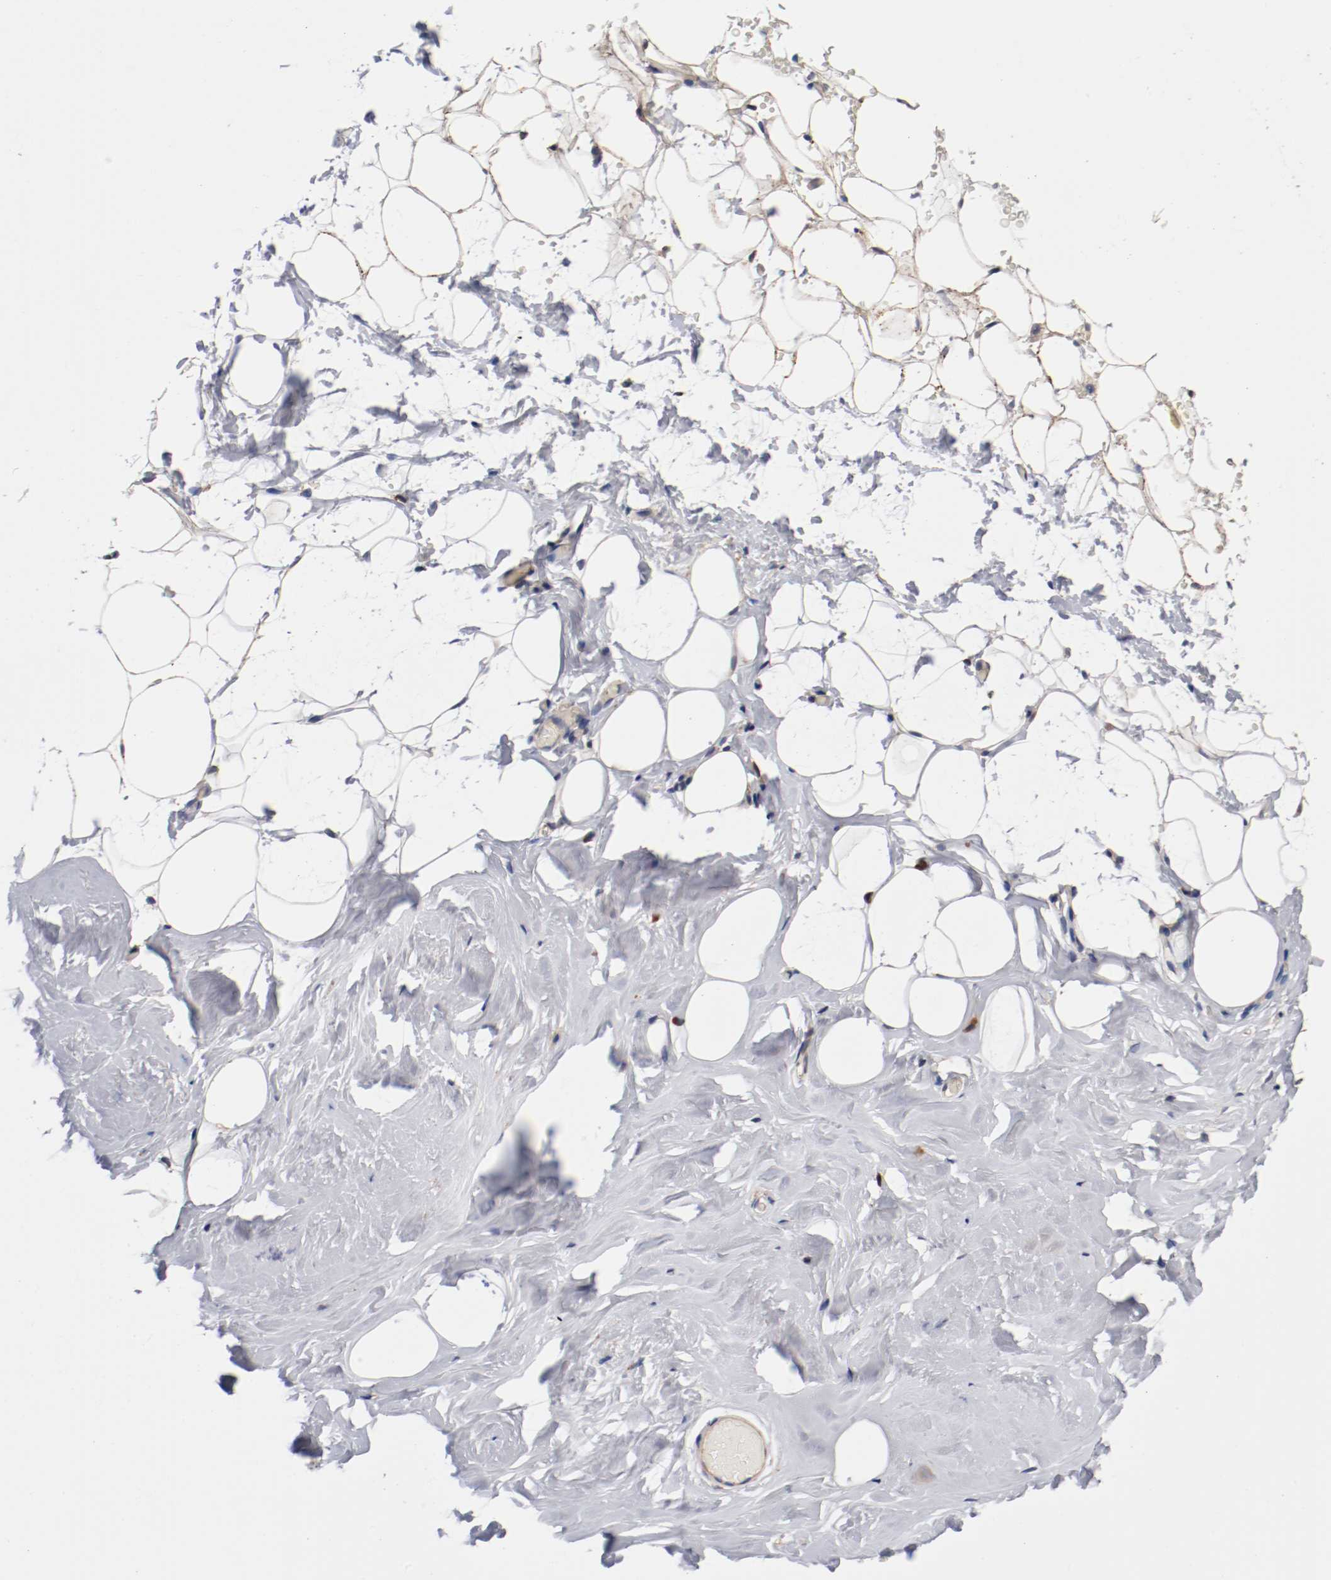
{"staining": {"intensity": "weak", "quantity": "25%-75%", "location": "cytoplasmic/membranous"}, "tissue": "breast", "cell_type": "Adipocytes", "image_type": "normal", "snomed": [{"axis": "morphology", "description": "Normal tissue, NOS"}, {"axis": "topography", "description": "Breast"}], "caption": "Immunohistochemical staining of benign human breast shows 25%-75% levels of weak cytoplasmic/membranous protein expression in approximately 25%-75% of adipocytes.", "gene": "TNFSF12", "patient": {"sex": "female", "age": 75}}